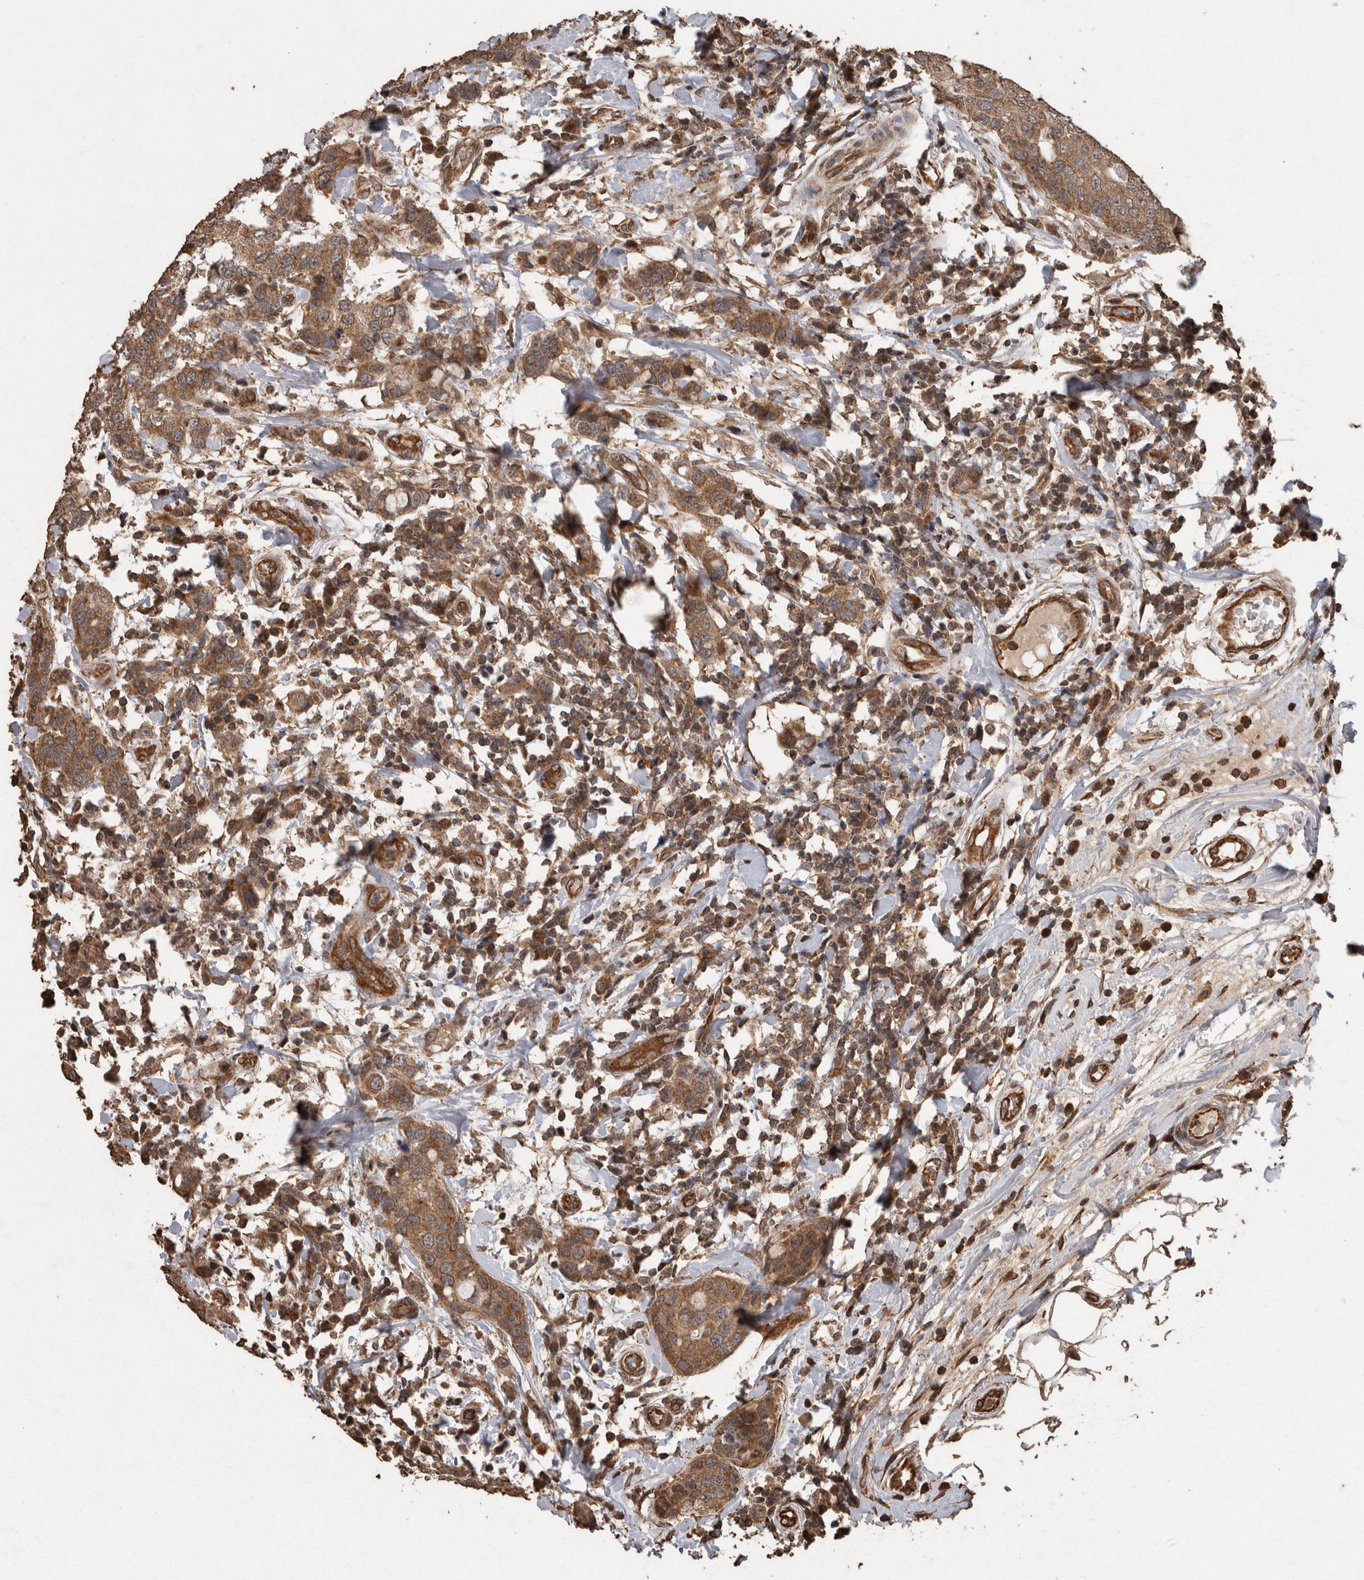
{"staining": {"intensity": "moderate", "quantity": ">75%", "location": "cytoplasmic/membranous"}, "tissue": "breast cancer", "cell_type": "Tumor cells", "image_type": "cancer", "snomed": [{"axis": "morphology", "description": "Duct carcinoma"}, {"axis": "topography", "description": "Breast"}], "caption": "The immunohistochemical stain labels moderate cytoplasmic/membranous expression in tumor cells of breast infiltrating ductal carcinoma tissue.", "gene": "PINK1", "patient": {"sex": "female", "age": 27}}